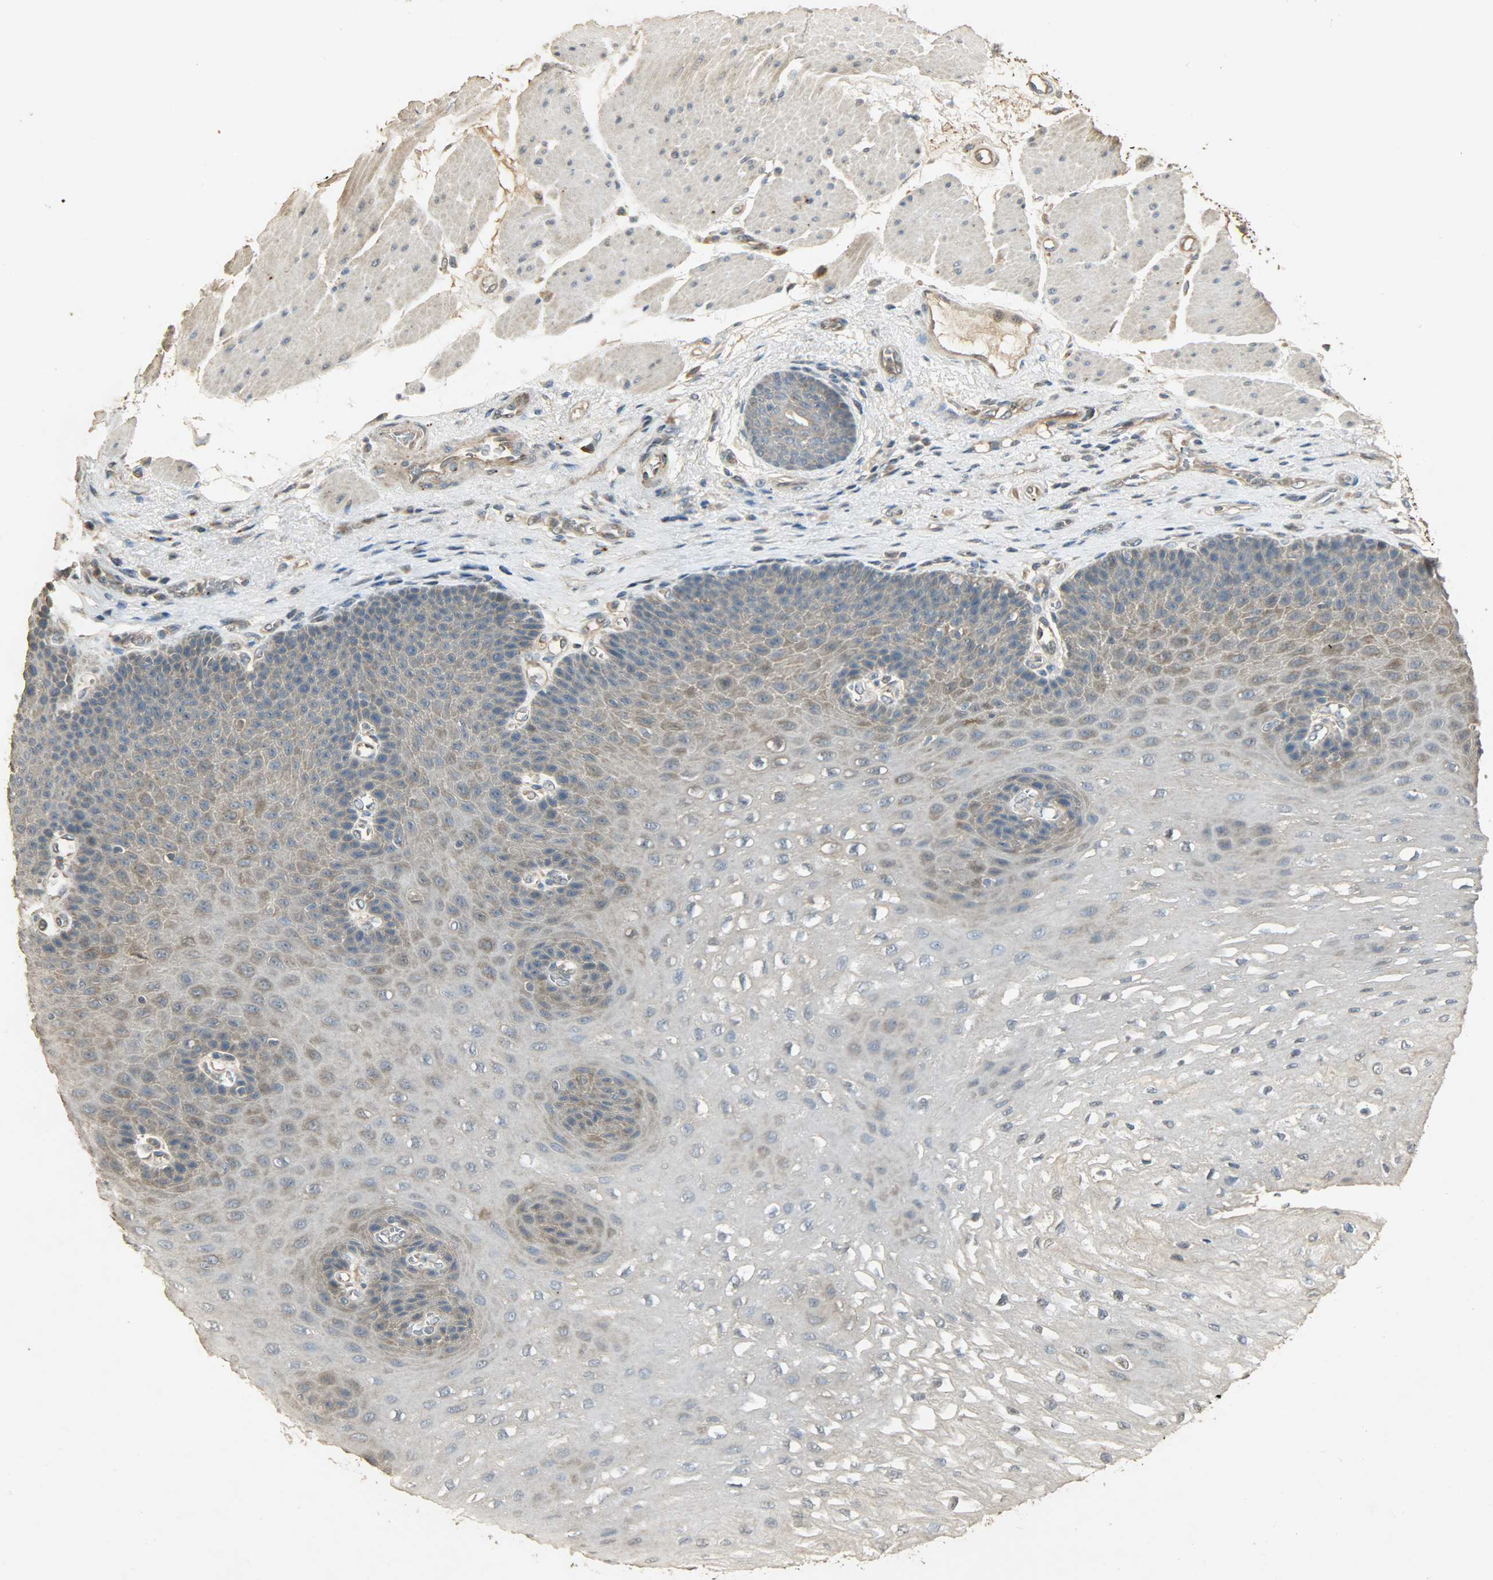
{"staining": {"intensity": "weak", "quantity": ">75%", "location": "cytoplasmic/membranous"}, "tissue": "esophagus", "cell_type": "Squamous epithelial cells", "image_type": "normal", "snomed": [{"axis": "morphology", "description": "Normal tissue, NOS"}, {"axis": "topography", "description": "Esophagus"}], "caption": "Immunohistochemistry (IHC) (DAB (3,3'-diaminobenzidine)) staining of benign esophagus shows weak cytoplasmic/membranous protein positivity in approximately >75% of squamous epithelial cells. Nuclei are stained in blue.", "gene": "ATP2B1", "patient": {"sex": "female", "age": 72}}